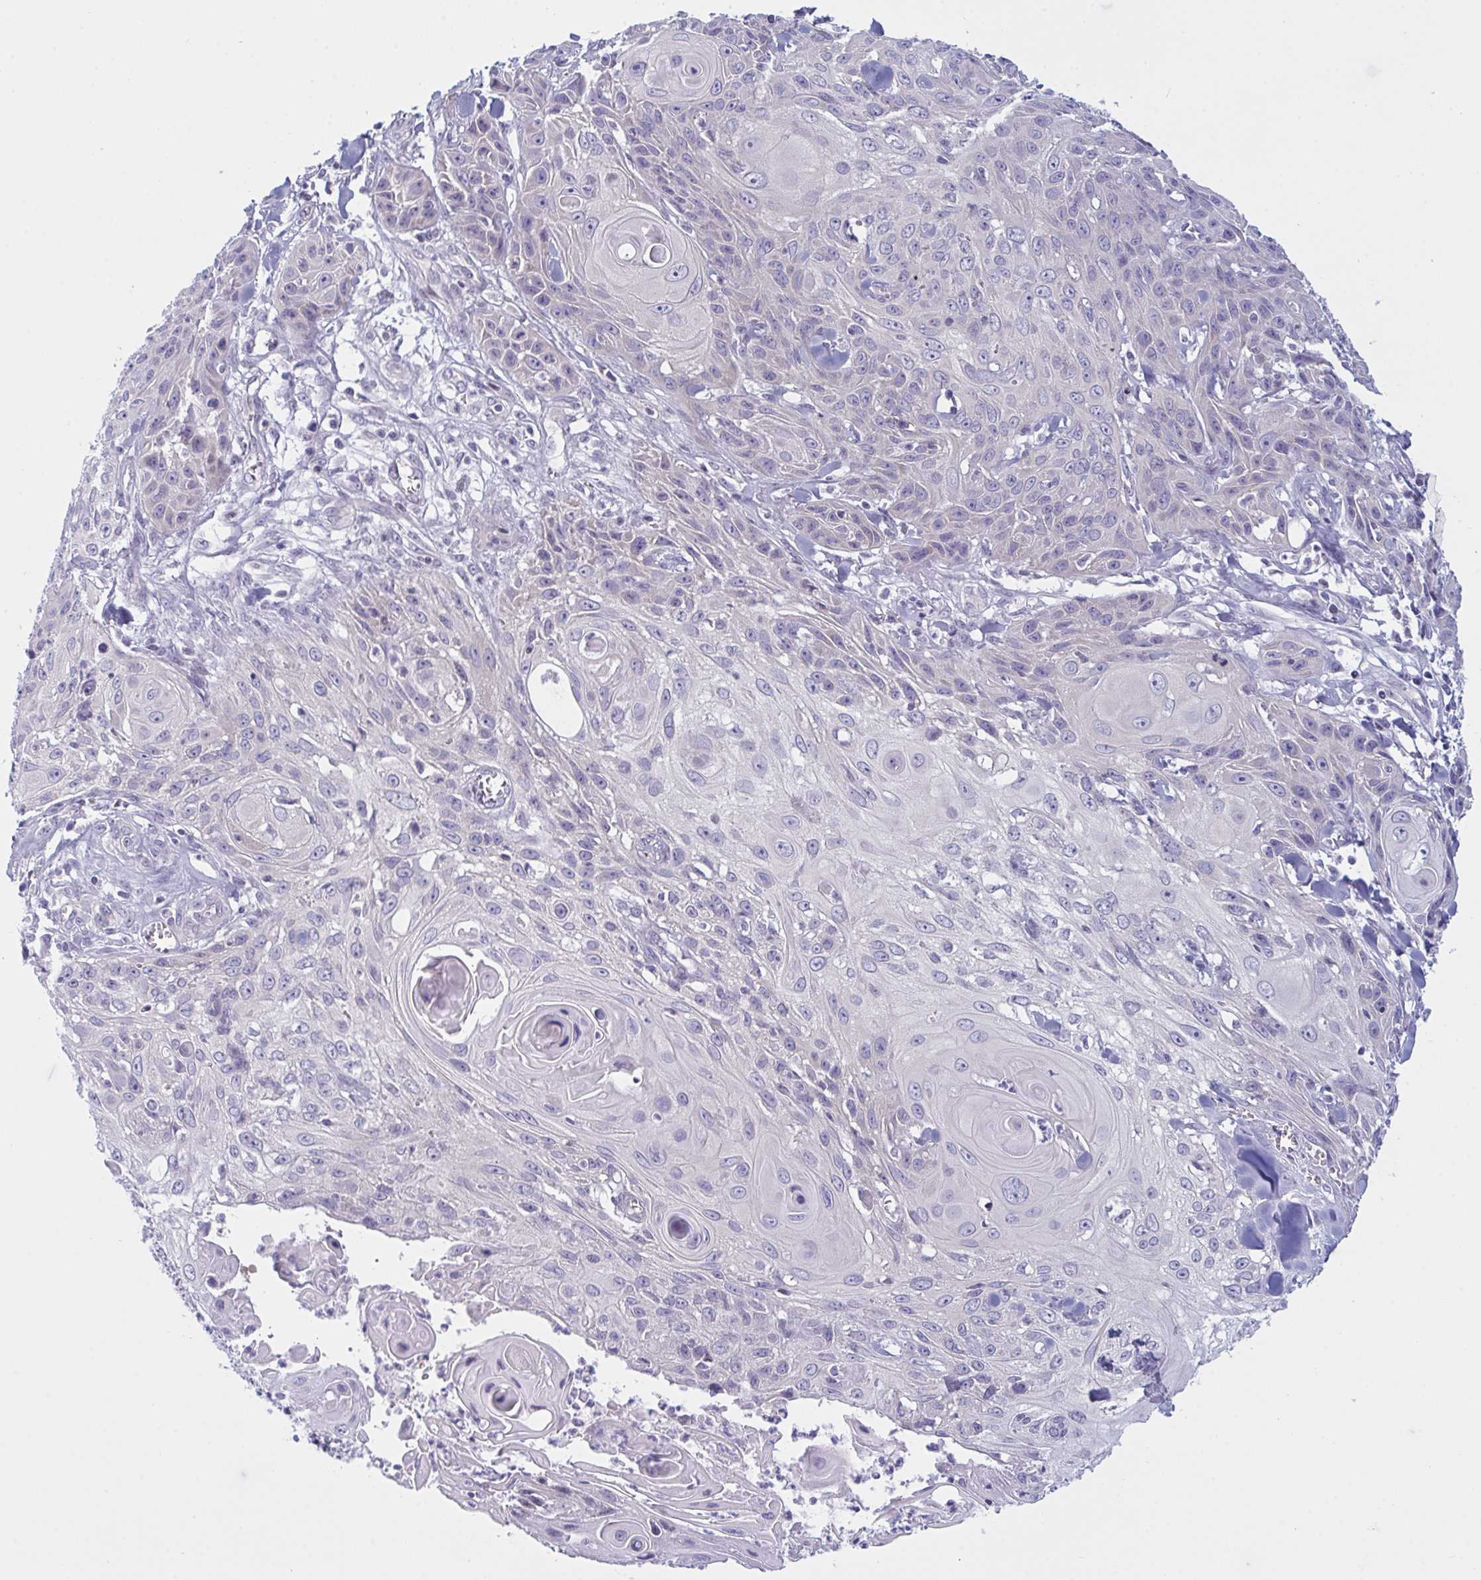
{"staining": {"intensity": "negative", "quantity": "none", "location": "none"}, "tissue": "skin cancer", "cell_type": "Tumor cells", "image_type": "cancer", "snomed": [{"axis": "morphology", "description": "Squamous cell carcinoma, NOS"}, {"axis": "topography", "description": "Skin"}, {"axis": "topography", "description": "Vulva"}], "caption": "Skin cancer stained for a protein using immunohistochemistry (IHC) displays no expression tumor cells.", "gene": "NAA30", "patient": {"sex": "female", "age": 83}}